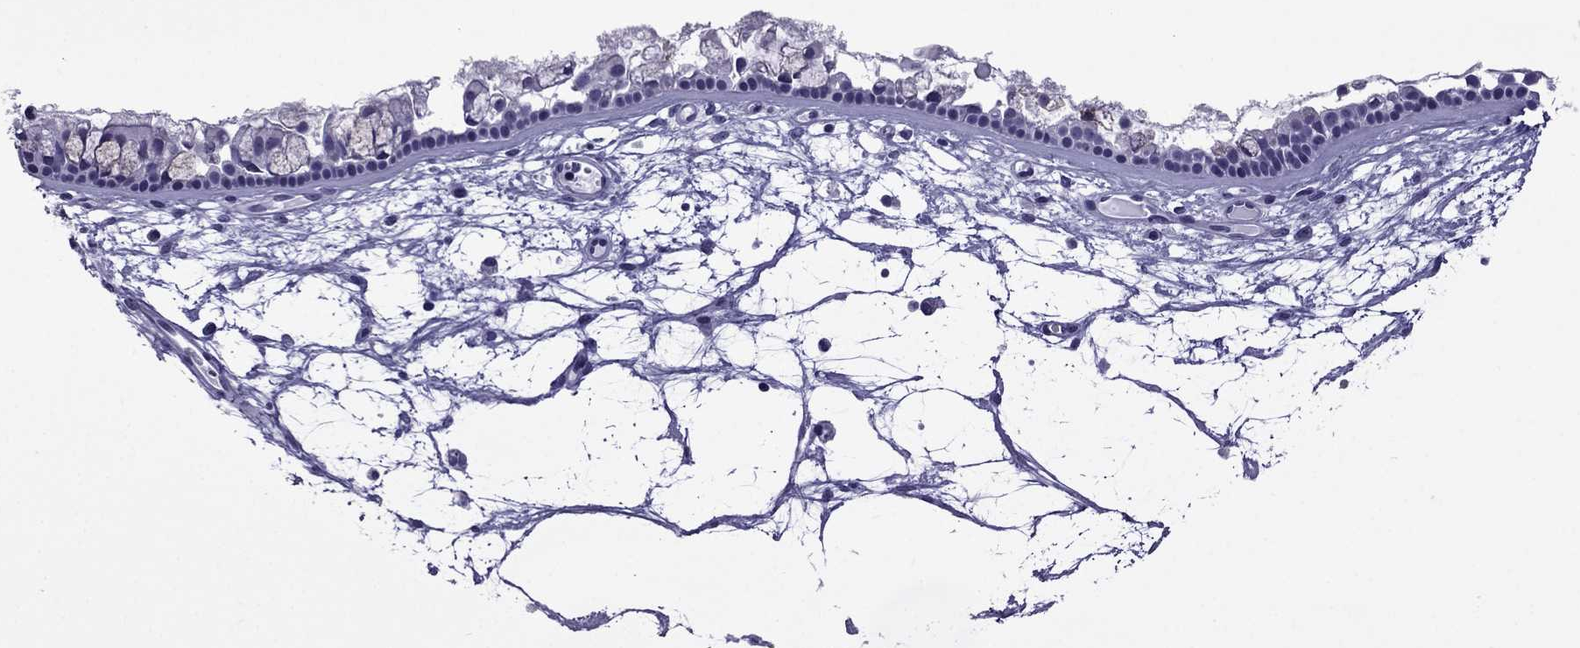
{"staining": {"intensity": "negative", "quantity": "none", "location": "none"}, "tissue": "nasopharynx", "cell_type": "Respiratory epithelial cells", "image_type": "normal", "snomed": [{"axis": "morphology", "description": "Normal tissue, NOS"}, {"axis": "topography", "description": "Nasopharynx"}], "caption": "Immunohistochemical staining of normal nasopharynx demonstrates no significant positivity in respiratory epithelial cells.", "gene": "TFF3", "patient": {"sex": "female", "age": 68}}